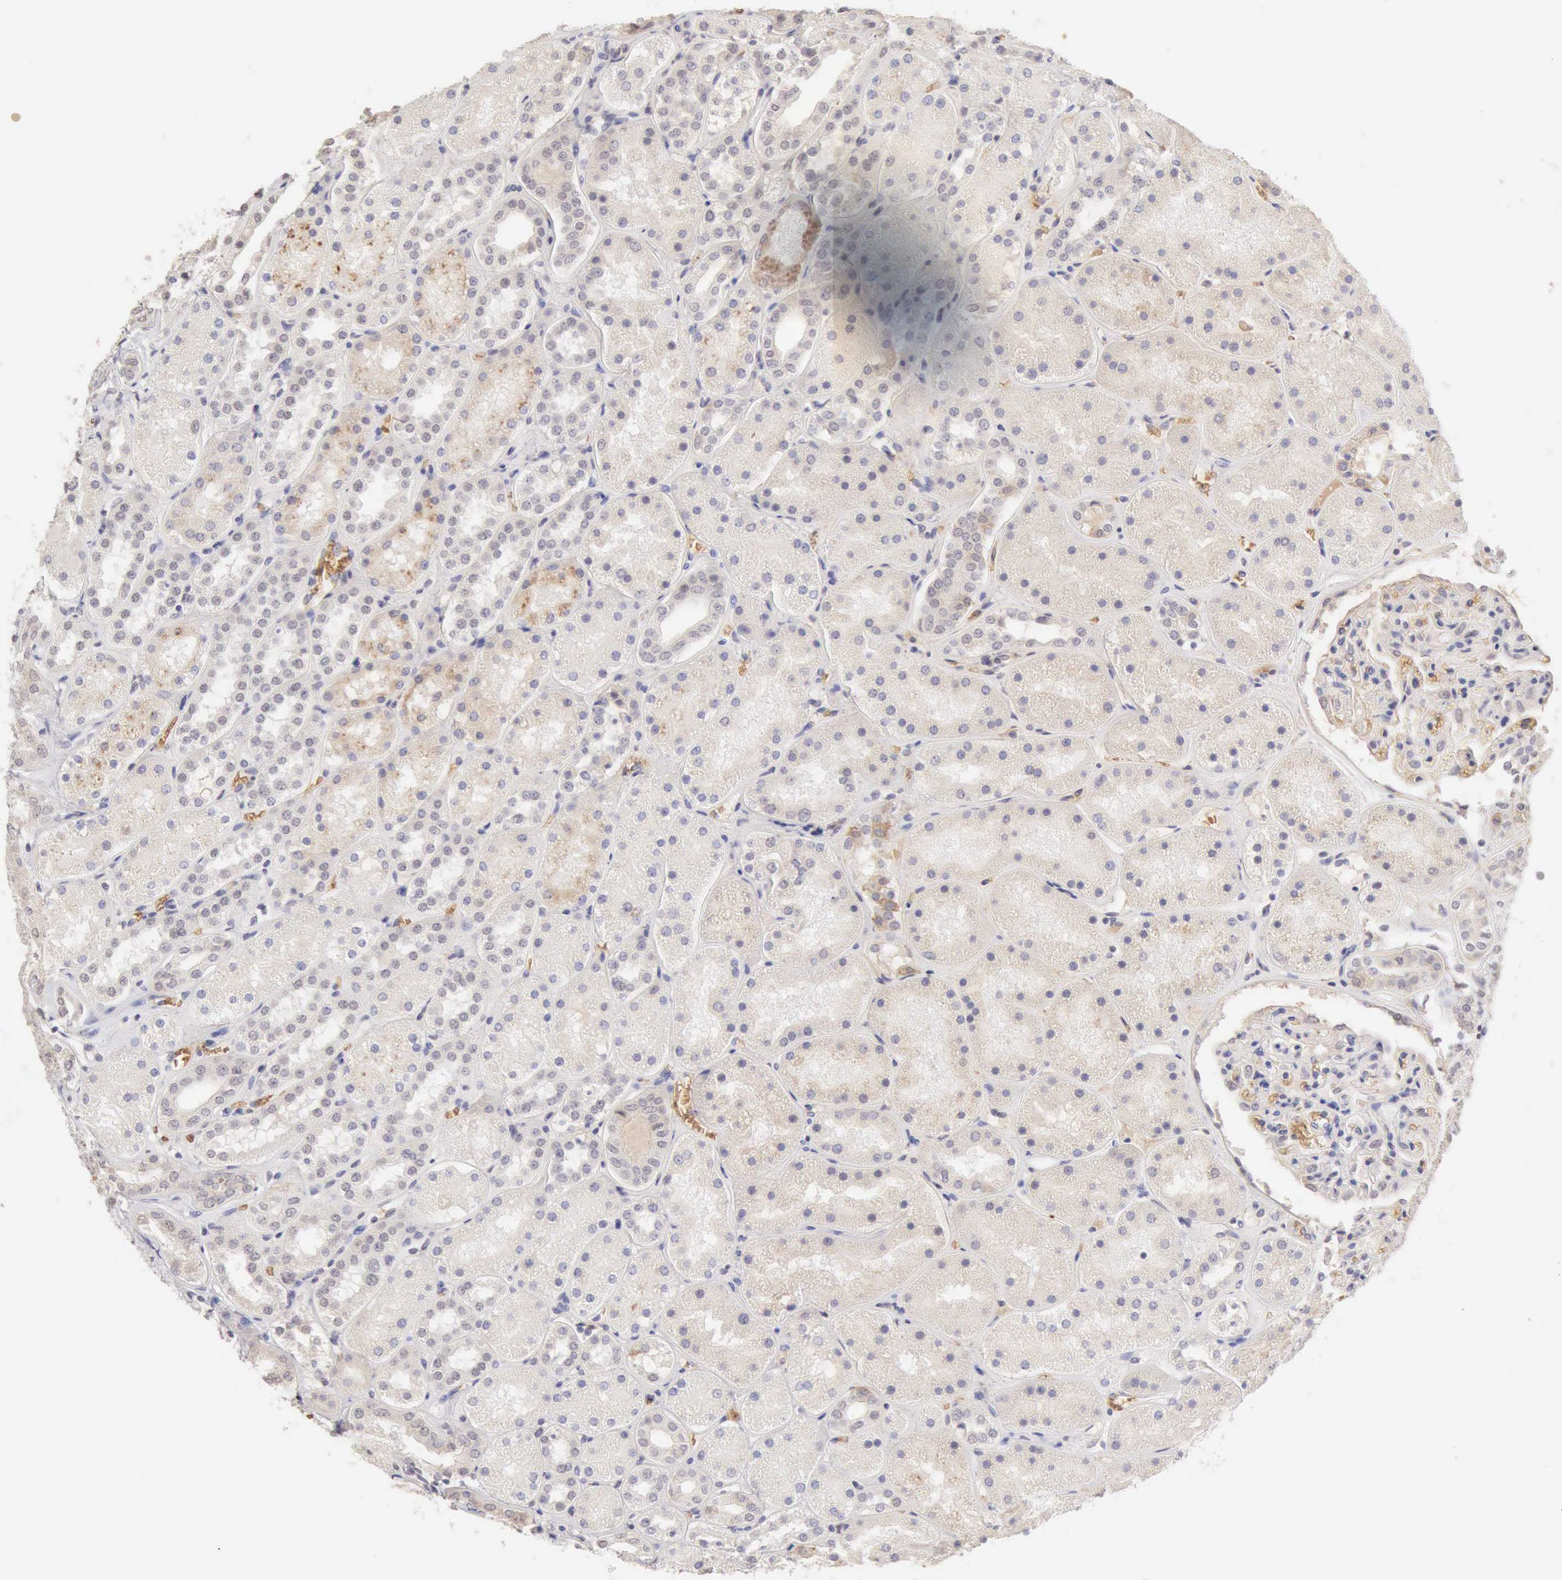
{"staining": {"intensity": "negative", "quantity": "none", "location": "none"}, "tissue": "kidney", "cell_type": "Cells in glomeruli", "image_type": "normal", "snomed": [{"axis": "morphology", "description": "Normal tissue, NOS"}, {"axis": "topography", "description": "Kidney"}], "caption": "The immunohistochemistry micrograph has no significant staining in cells in glomeruli of kidney. The staining was performed using DAB to visualize the protein expression in brown, while the nuclei were stained in blue with hematoxylin (Magnification: 20x).", "gene": "CFI", "patient": {"sex": "male", "age": 28}}